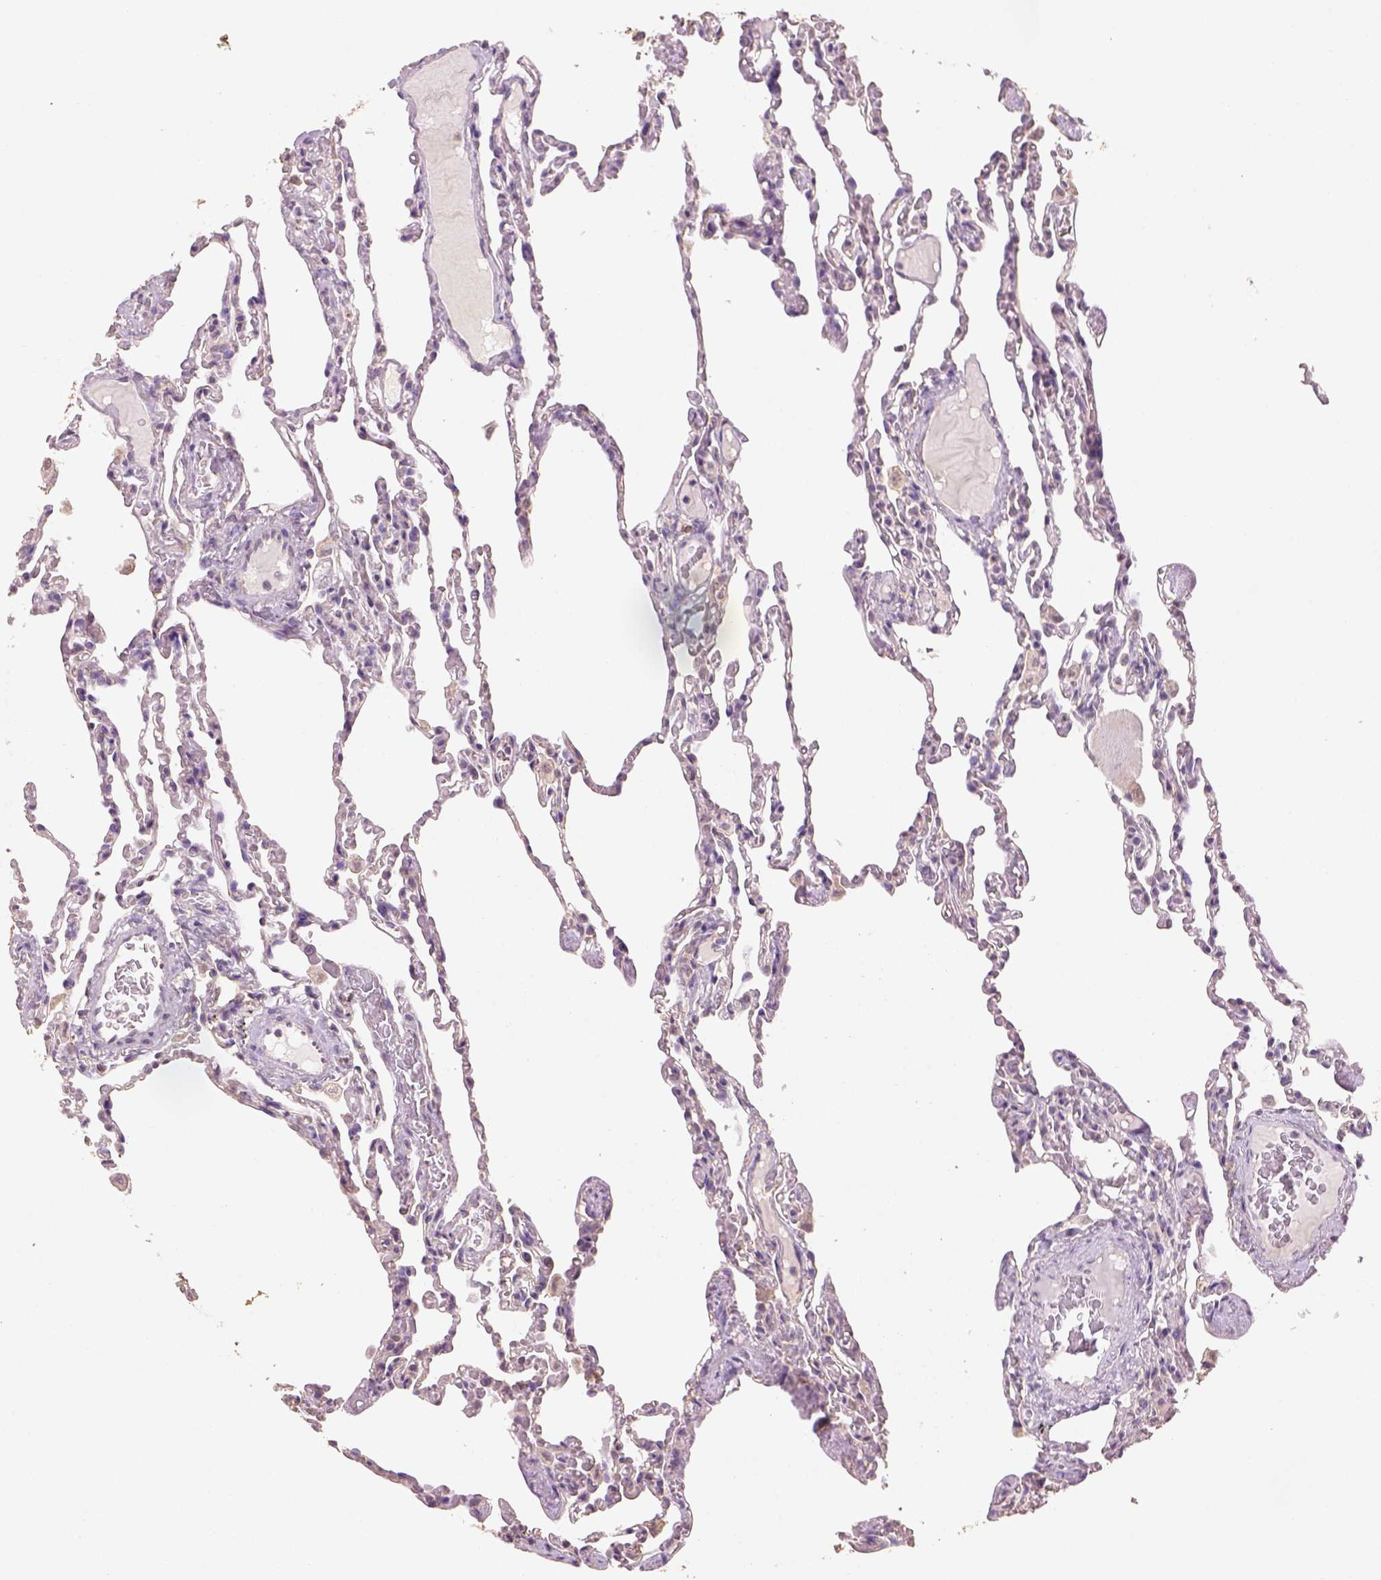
{"staining": {"intensity": "negative", "quantity": "none", "location": "none"}, "tissue": "lung", "cell_type": "Alveolar cells", "image_type": "normal", "snomed": [{"axis": "morphology", "description": "Normal tissue, NOS"}, {"axis": "topography", "description": "Lung"}], "caption": "Immunohistochemistry photomicrograph of benign lung: lung stained with DAB demonstrates no significant protein positivity in alveolar cells. The staining is performed using DAB (3,3'-diaminobenzidine) brown chromogen with nuclei counter-stained in using hematoxylin.", "gene": "AP2B1", "patient": {"sex": "female", "age": 43}}